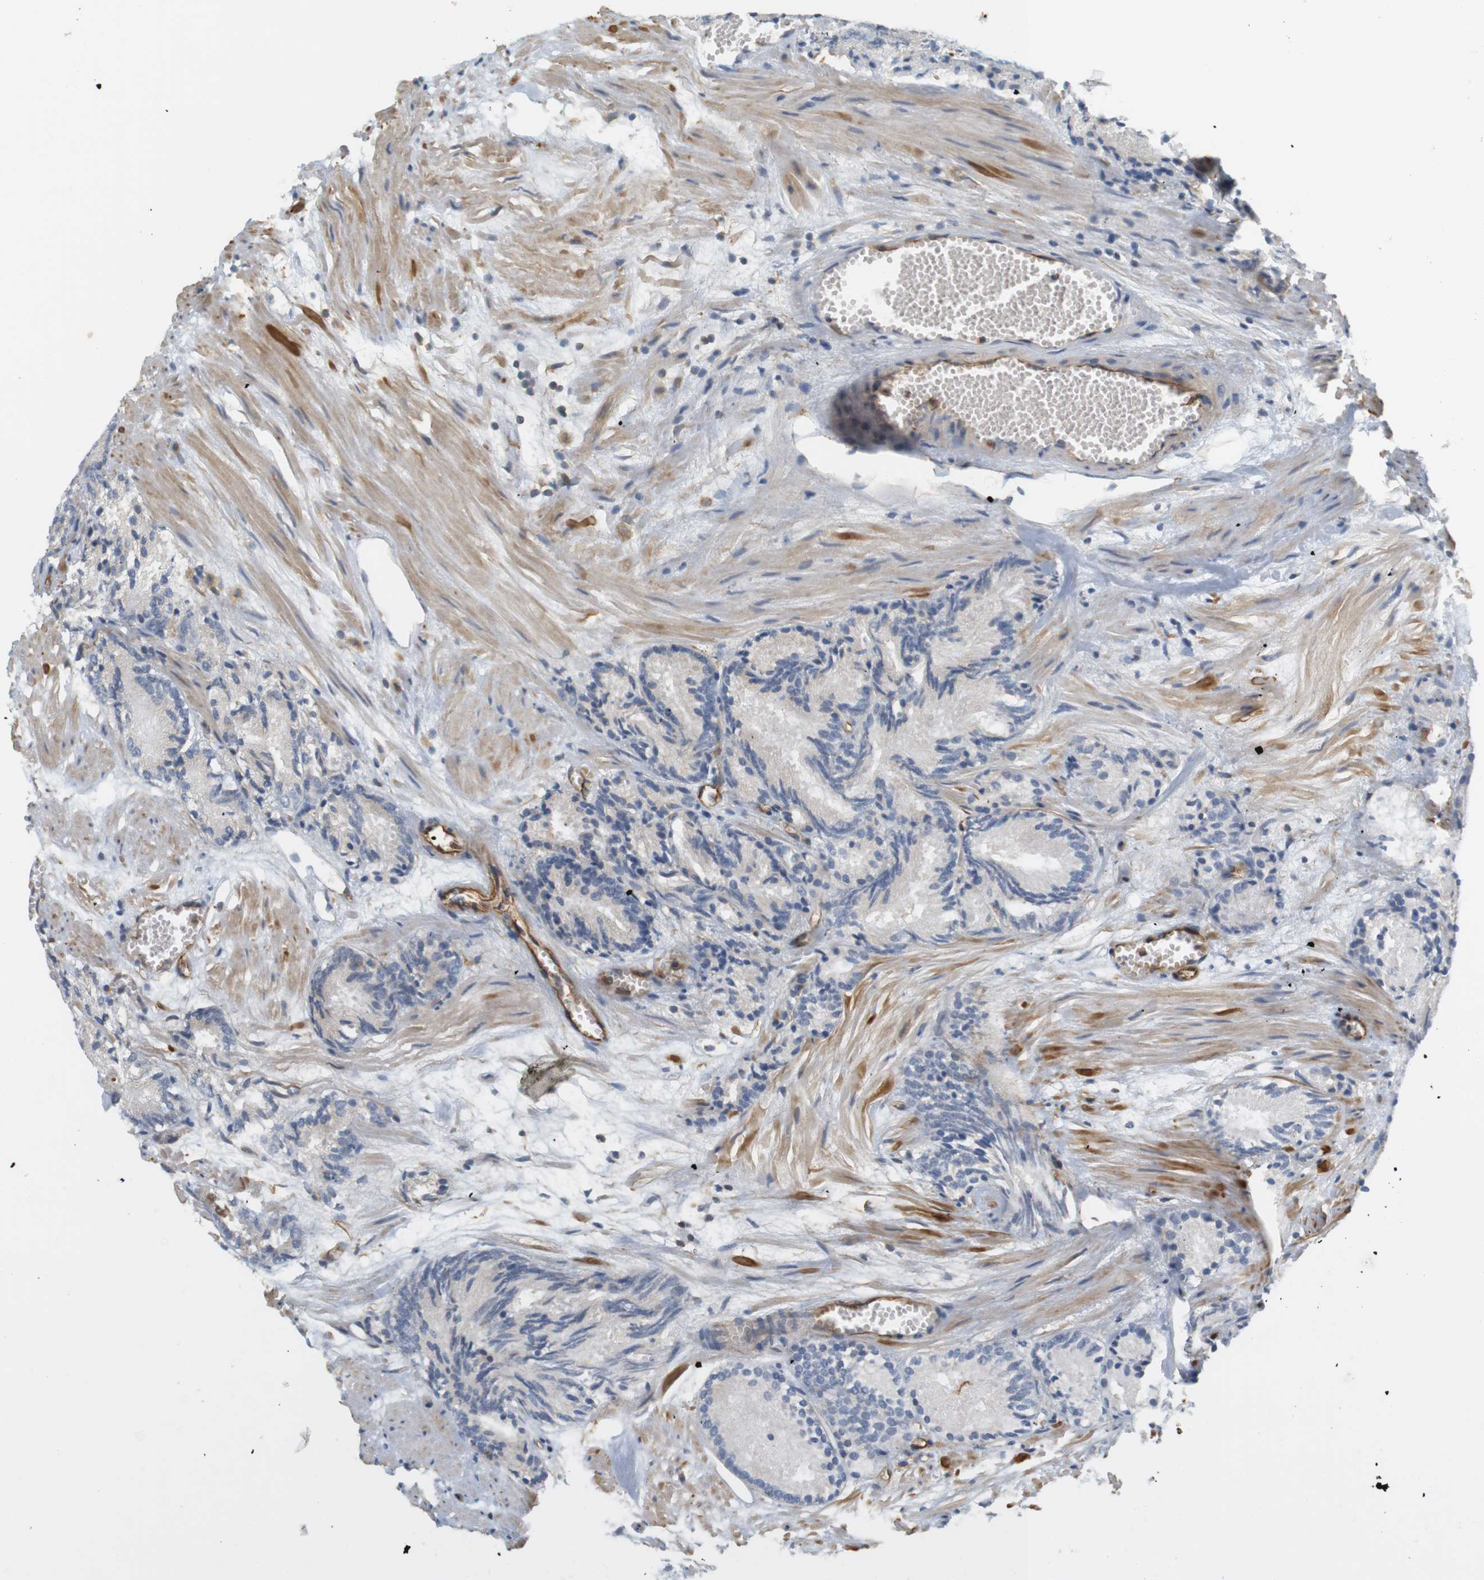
{"staining": {"intensity": "negative", "quantity": "none", "location": "none"}, "tissue": "prostate cancer", "cell_type": "Tumor cells", "image_type": "cancer", "snomed": [{"axis": "morphology", "description": "Adenocarcinoma, Low grade"}, {"axis": "topography", "description": "Prostate"}], "caption": "Prostate cancer was stained to show a protein in brown. There is no significant positivity in tumor cells.", "gene": "CYTH3", "patient": {"sex": "male", "age": 72}}